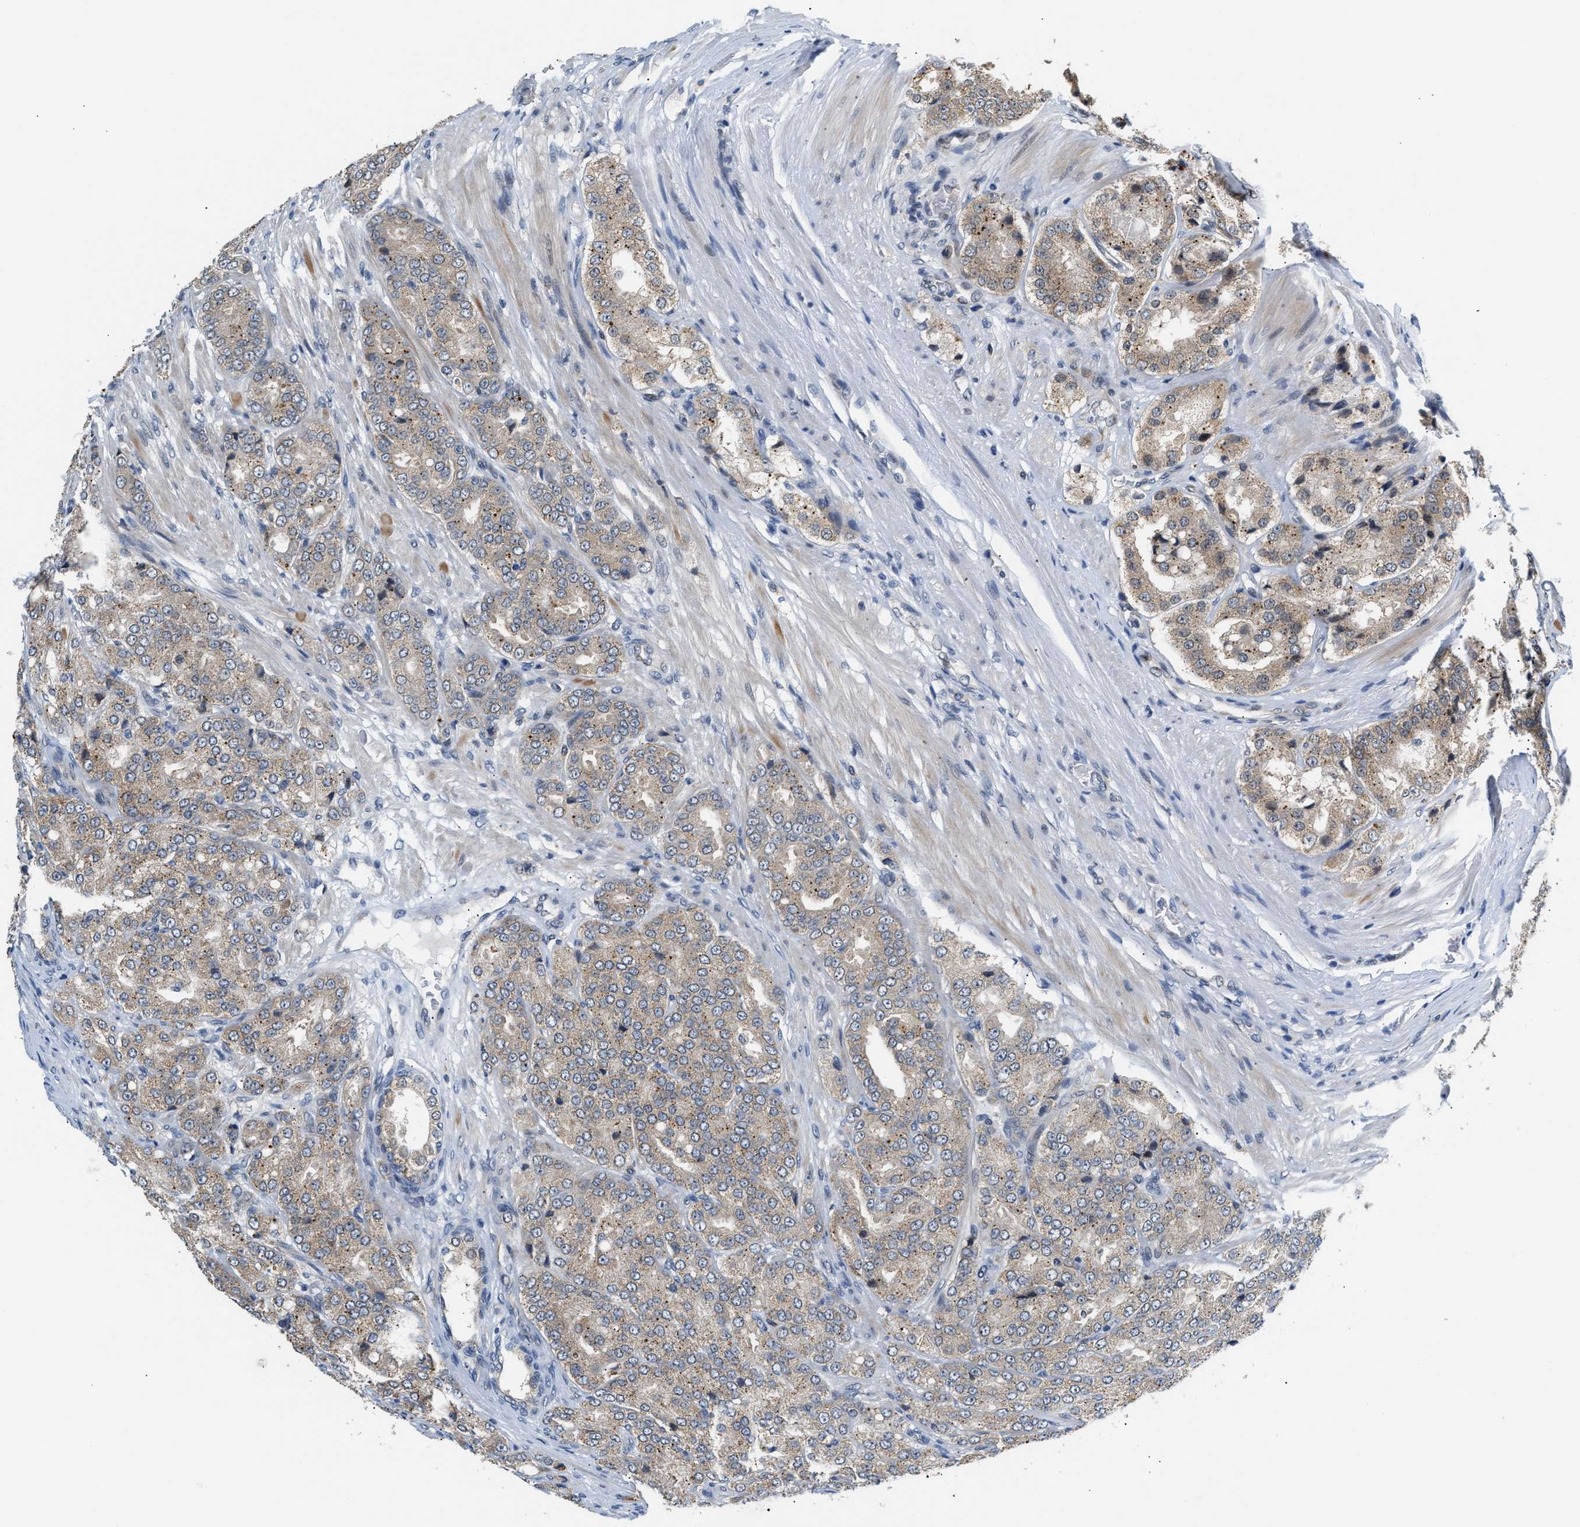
{"staining": {"intensity": "weak", "quantity": ">75%", "location": "cytoplasmic/membranous"}, "tissue": "prostate cancer", "cell_type": "Tumor cells", "image_type": "cancer", "snomed": [{"axis": "morphology", "description": "Adenocarcinoma, High grade"}, {"axis": "topography", "description": "Prostate"}], "caption": "The histopathology image demonstrates immunohistochemical staining of prostate cancer. There is weak cytoplasmic/membranous expression is identified in about >75% of tumor cells. Using DAB (brown) and hematoxylin (blue) stains, captured at high magnification using brightfield microscopy.", "gene": "PPM1H", "patient": {"sex": "male", "age": 65}}